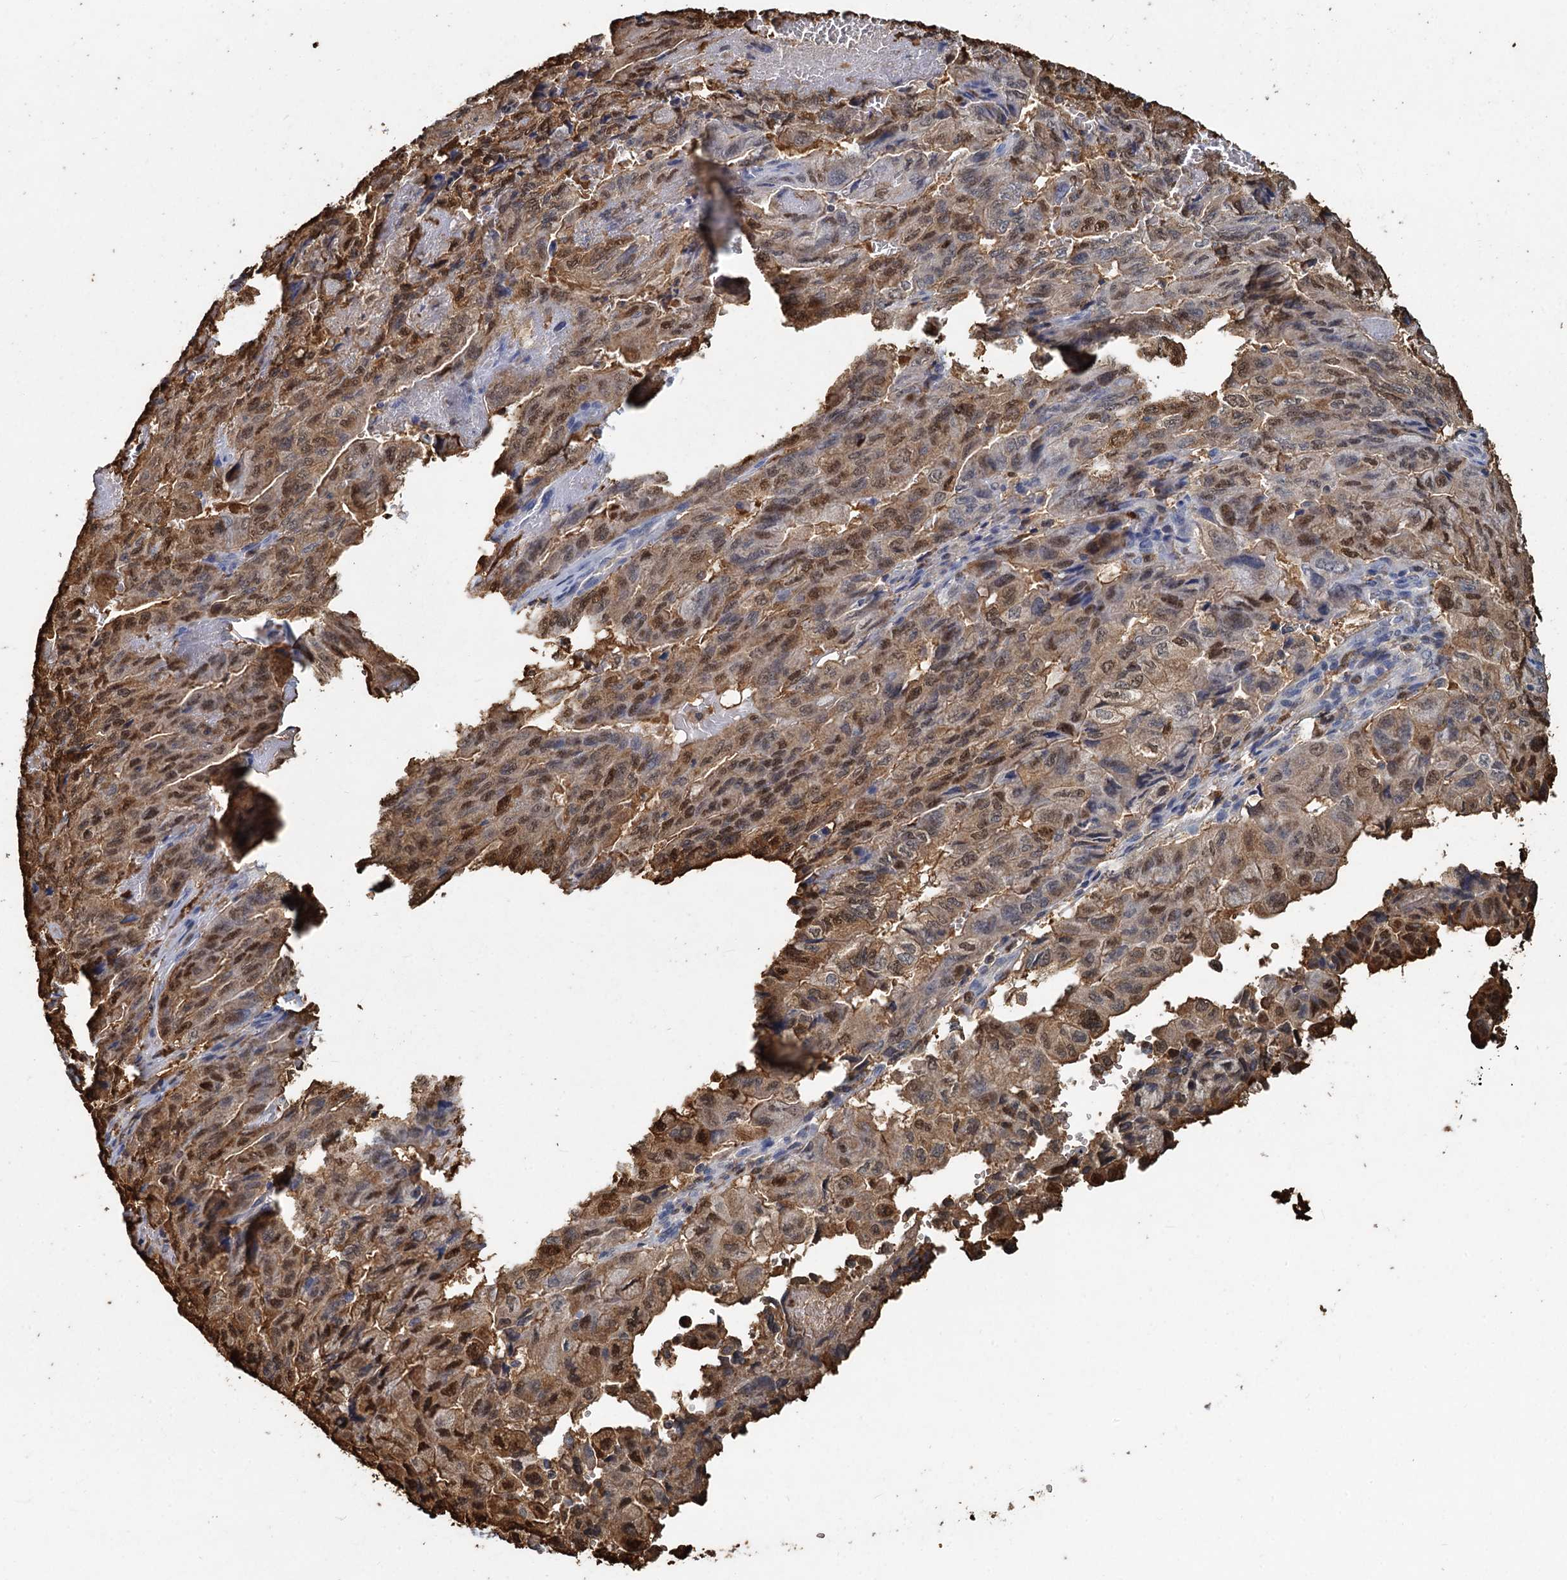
{"staining": {"intensity": "moderate", "quantity": ">75%", "location": "cytoplasmic/membranous,nuclear"}, "tissue": "pancreatic cancer", "cell_type": "Tumor cells", "image_type": "cancer", "snomed": [{"axis": "morphology", "description": "Adenocarcinoma, NOS"}, {"axis": "topography", "description": "Pancreas"}], "caption": "Protein expression by IHC demonstrates moderate cytoplasmic/membranous and nuclear staining in about >75% of tumor cells in pancreatic adenocarcinoma.", "gene": "S100A6", "patient": {"sex": "male", "age": 51}}